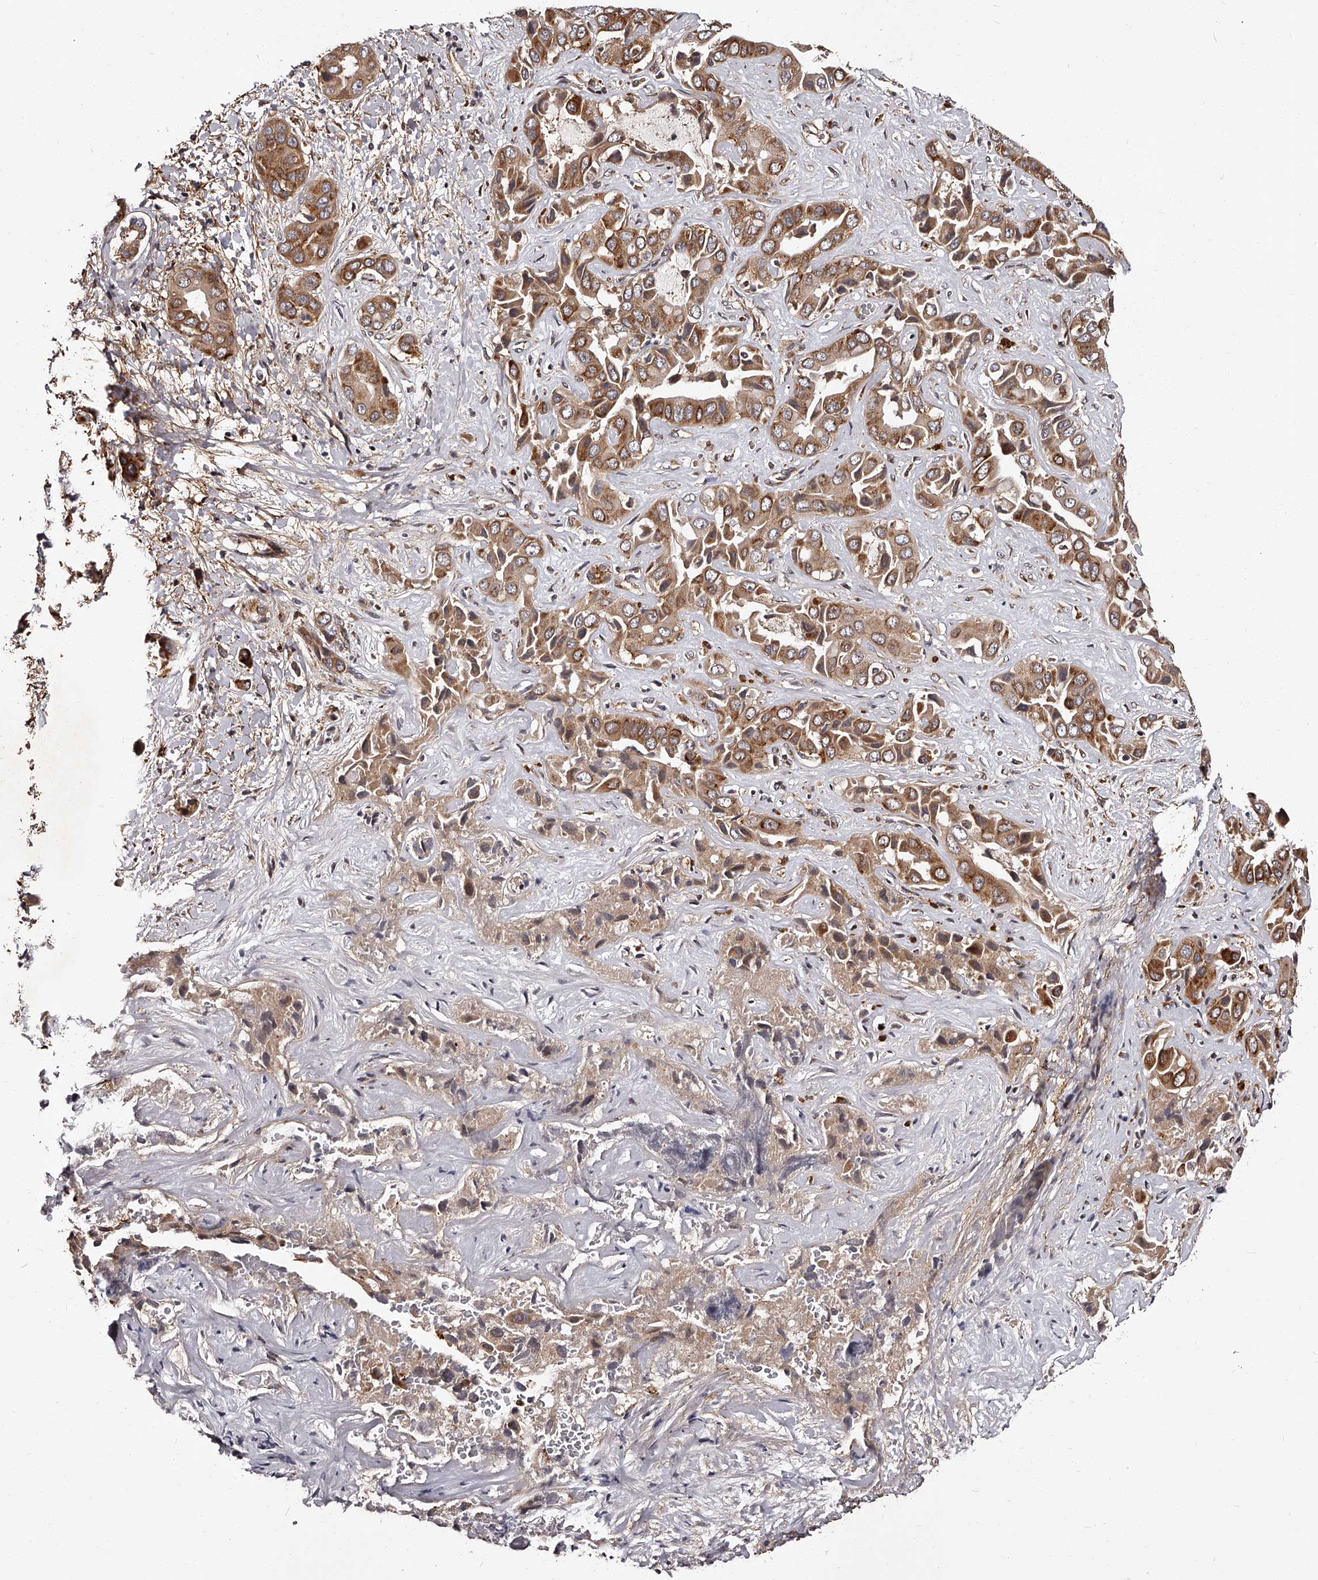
{"staining": {"intensity": "moderate", "quantity": ">75%", "location": "cytoplasmic/membranous"}, "tissue": "liver cancer", "cell_type": "Tumor cells", "image_type": "cancer", "snomed": [{"axis": "morphology", "description": "Cholangiocarcinoma"}, {"axis": "topography", "description": "Liver"}], "caption": "Moderate cytoplasmic/membranous protein expression is identified in approximately >75% of tumor cells in liver cancer (cholangiocarcinoma).", "gene": "RSC1A1", "patient": {"sex": "female", "age": 52}}